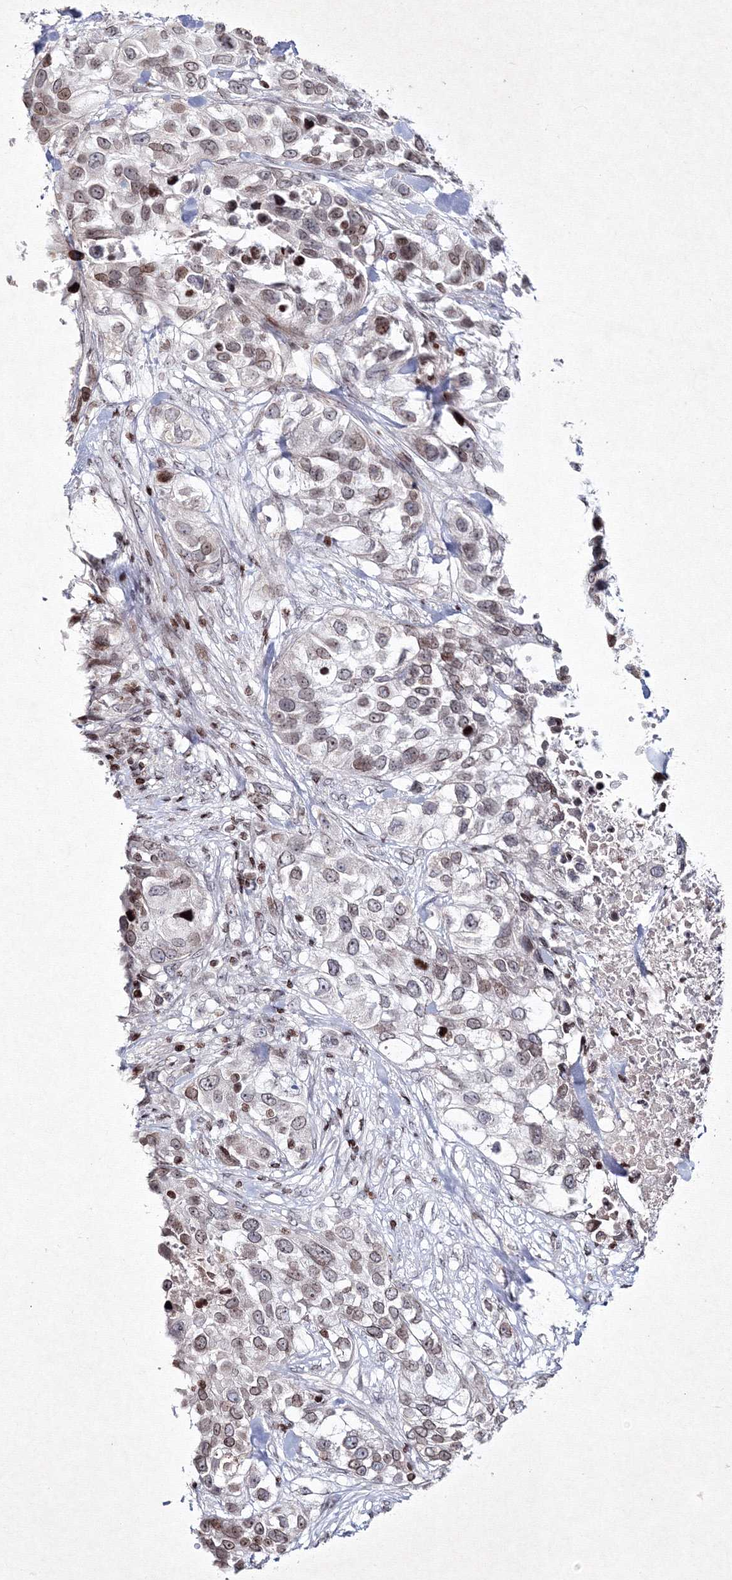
{"staining": {"intensity": "weak", "quantity": "25%-75%", "location": "nuclear"}, "tissue": "urothelial cancer", "cell_type": "Tumor cells", "image_type": "cancer", "snomed": [{"axis": "morphology", "description": "Urothelial carcinoma, High grade"}, {"axis": "topography", "description": "Urinary bladder"}], "caption": "DAB immunohistochemical staining of human high-grade urothelial carcinoma exhibits weak nuclear protein expression in approximately 25%-75% of tumor cells.", "gene": "SMIM29", "patient": {"sex": "female", "age": 80}}